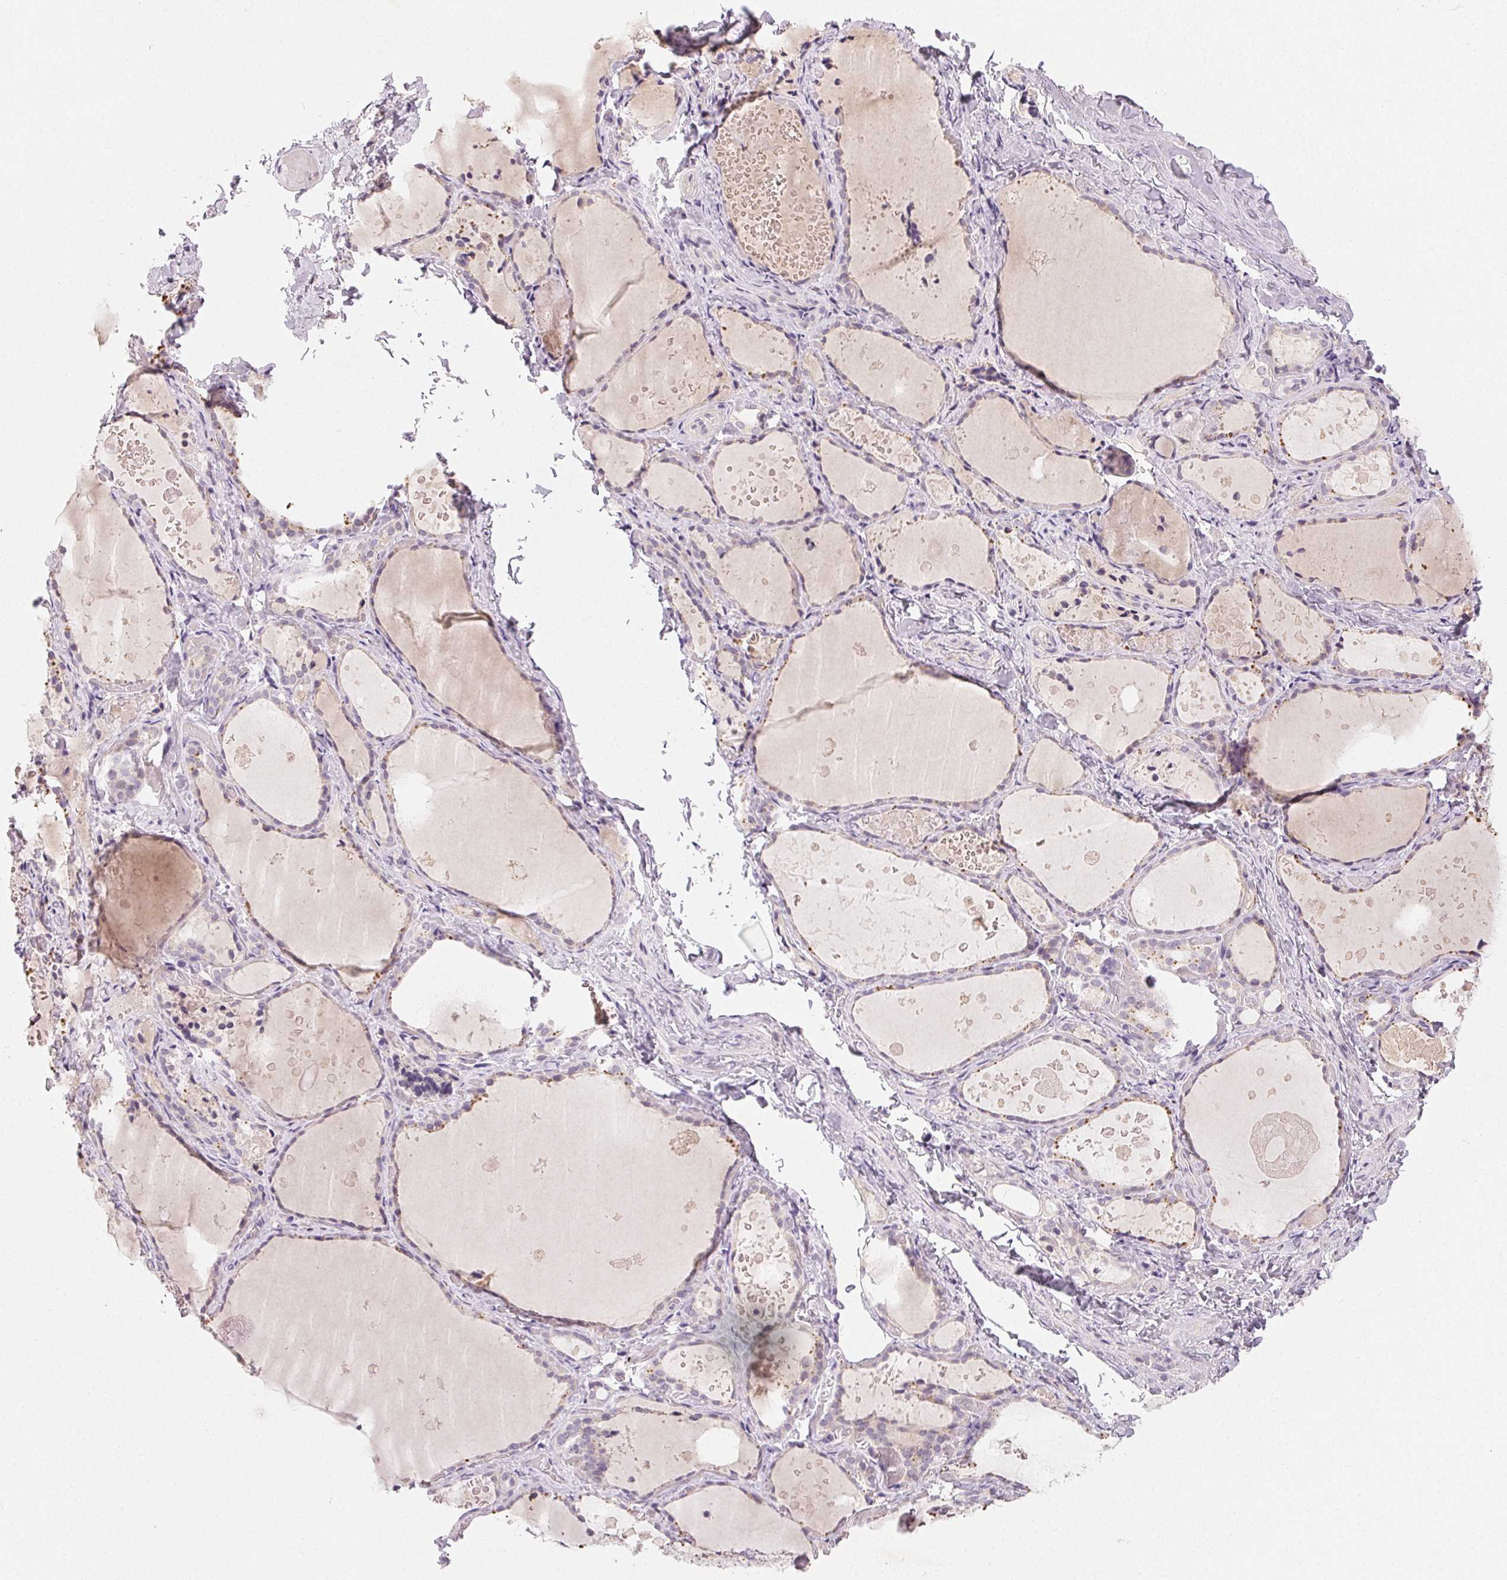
{"staining": {"intensity": "weak", "quantity": "25%-75%", "location": "cytoplasmic/membranous"}, "tissue": "thyroid gland", "cell_type": "Glandular cells", "image_type": "normal", "snomed": [{"axis": "morphology", "description": "Normal tissue, NOS"}, {"axis": "topography", "description": "Thyroid gland"}], "caption": "Glandular cells exhibit weak cytoplasmic/membranous expression in approximately 25%-75% of cells in unremarkable thyroid gland.", "gene": "MYBL1", "patient": {"sex": "female", "age": 56}}